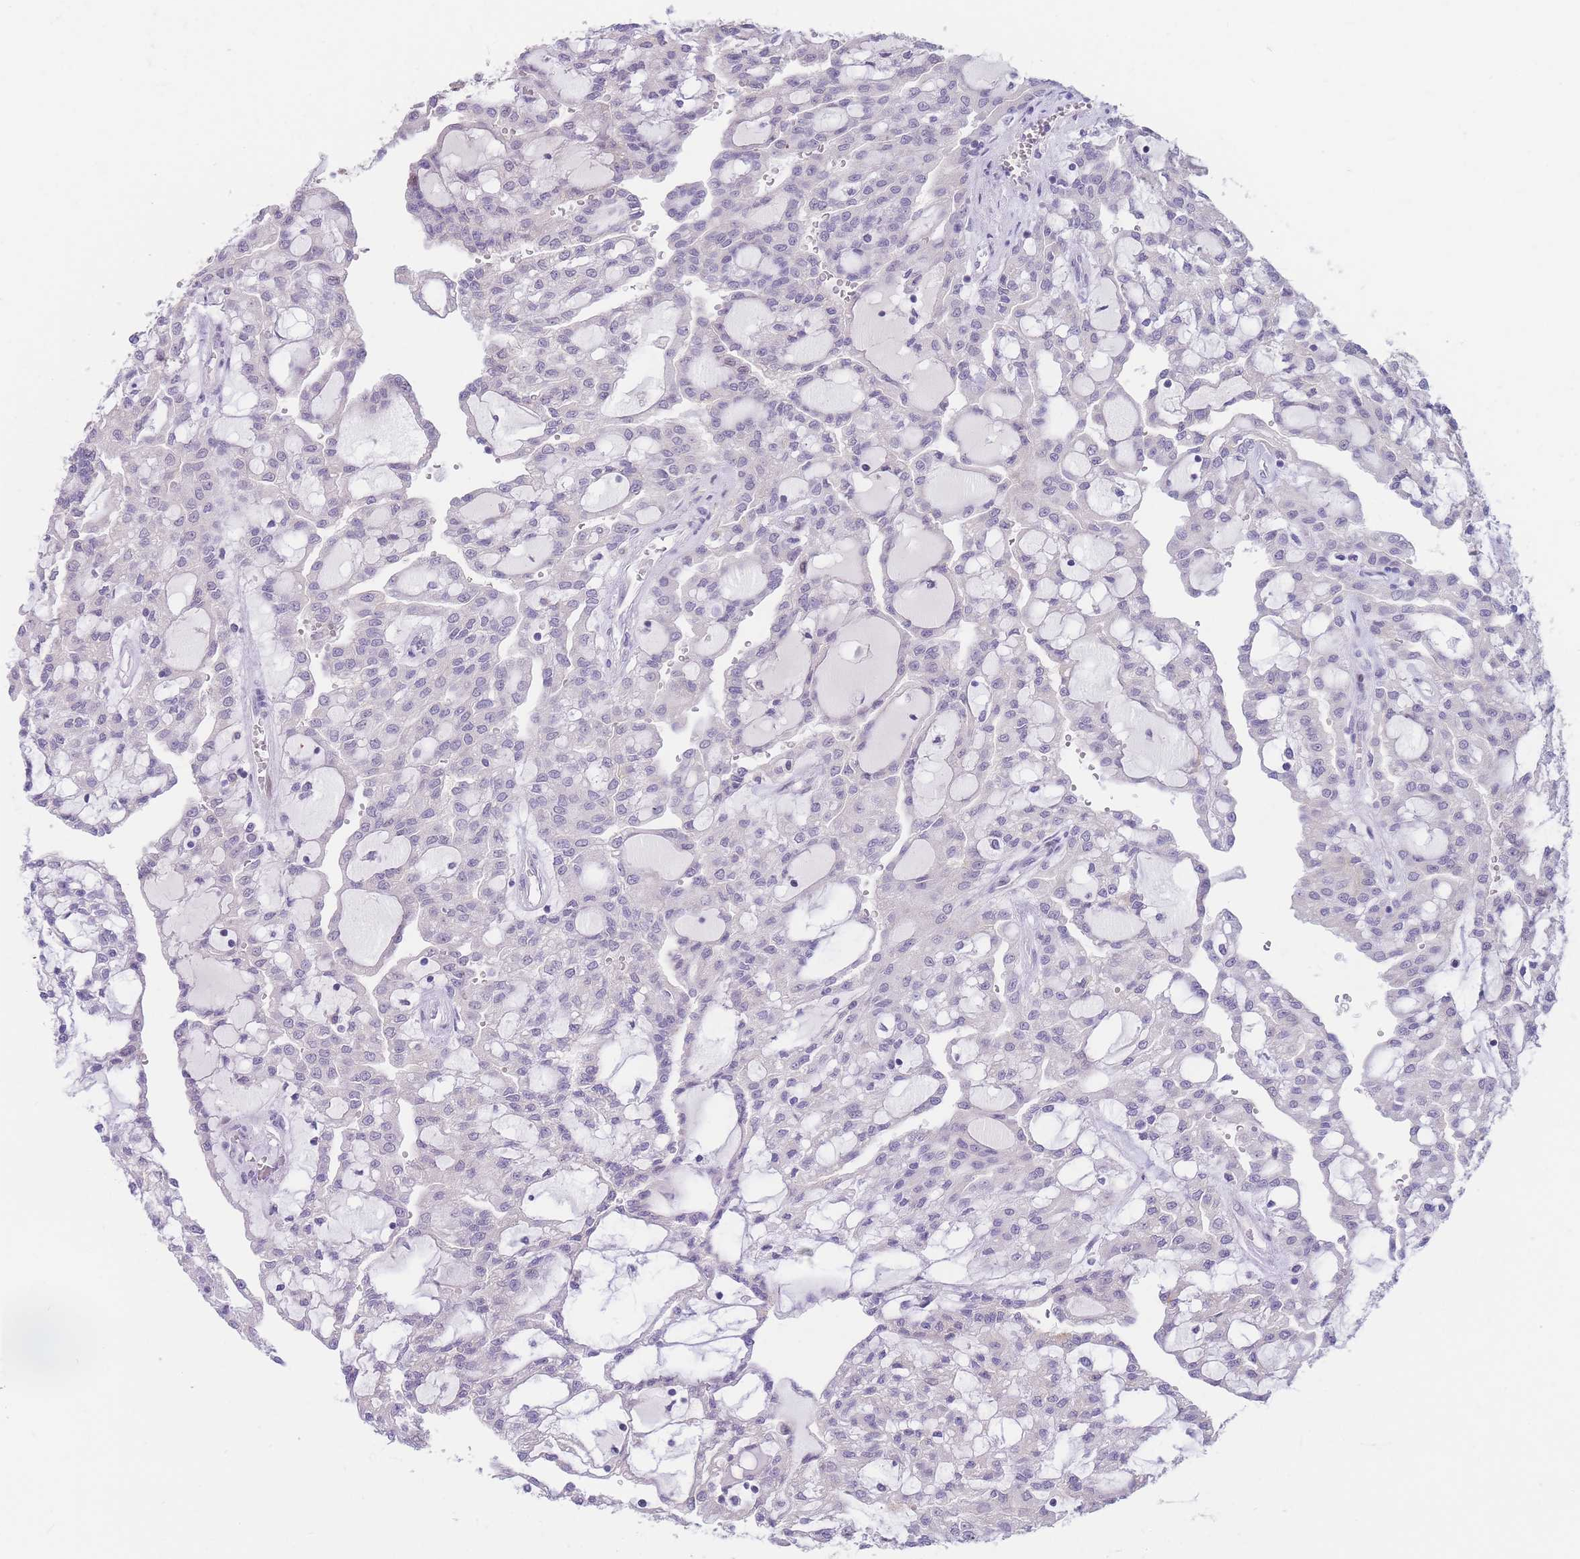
{"staining": {"intensity": "negative", "quantity": "none", "location": "none"}, "tissue": "renal cancer", "cell_type": "Tumor cells", "image_type": "cancer", "snomed": [{"axis": "morphology", "description": "Adenocarcinoma, NOS"}, {"axis": "topography", "description": "Kidney"}], "caption": "This image is of adenocarcinoma (renal) stained with immunohistochemistry to label a protein in brown with the nuclei are counter-stained blue. There is no expression in tumor cells.", "gene": "SHCBP1", "patient": {"sex": "male", "age": 63}}